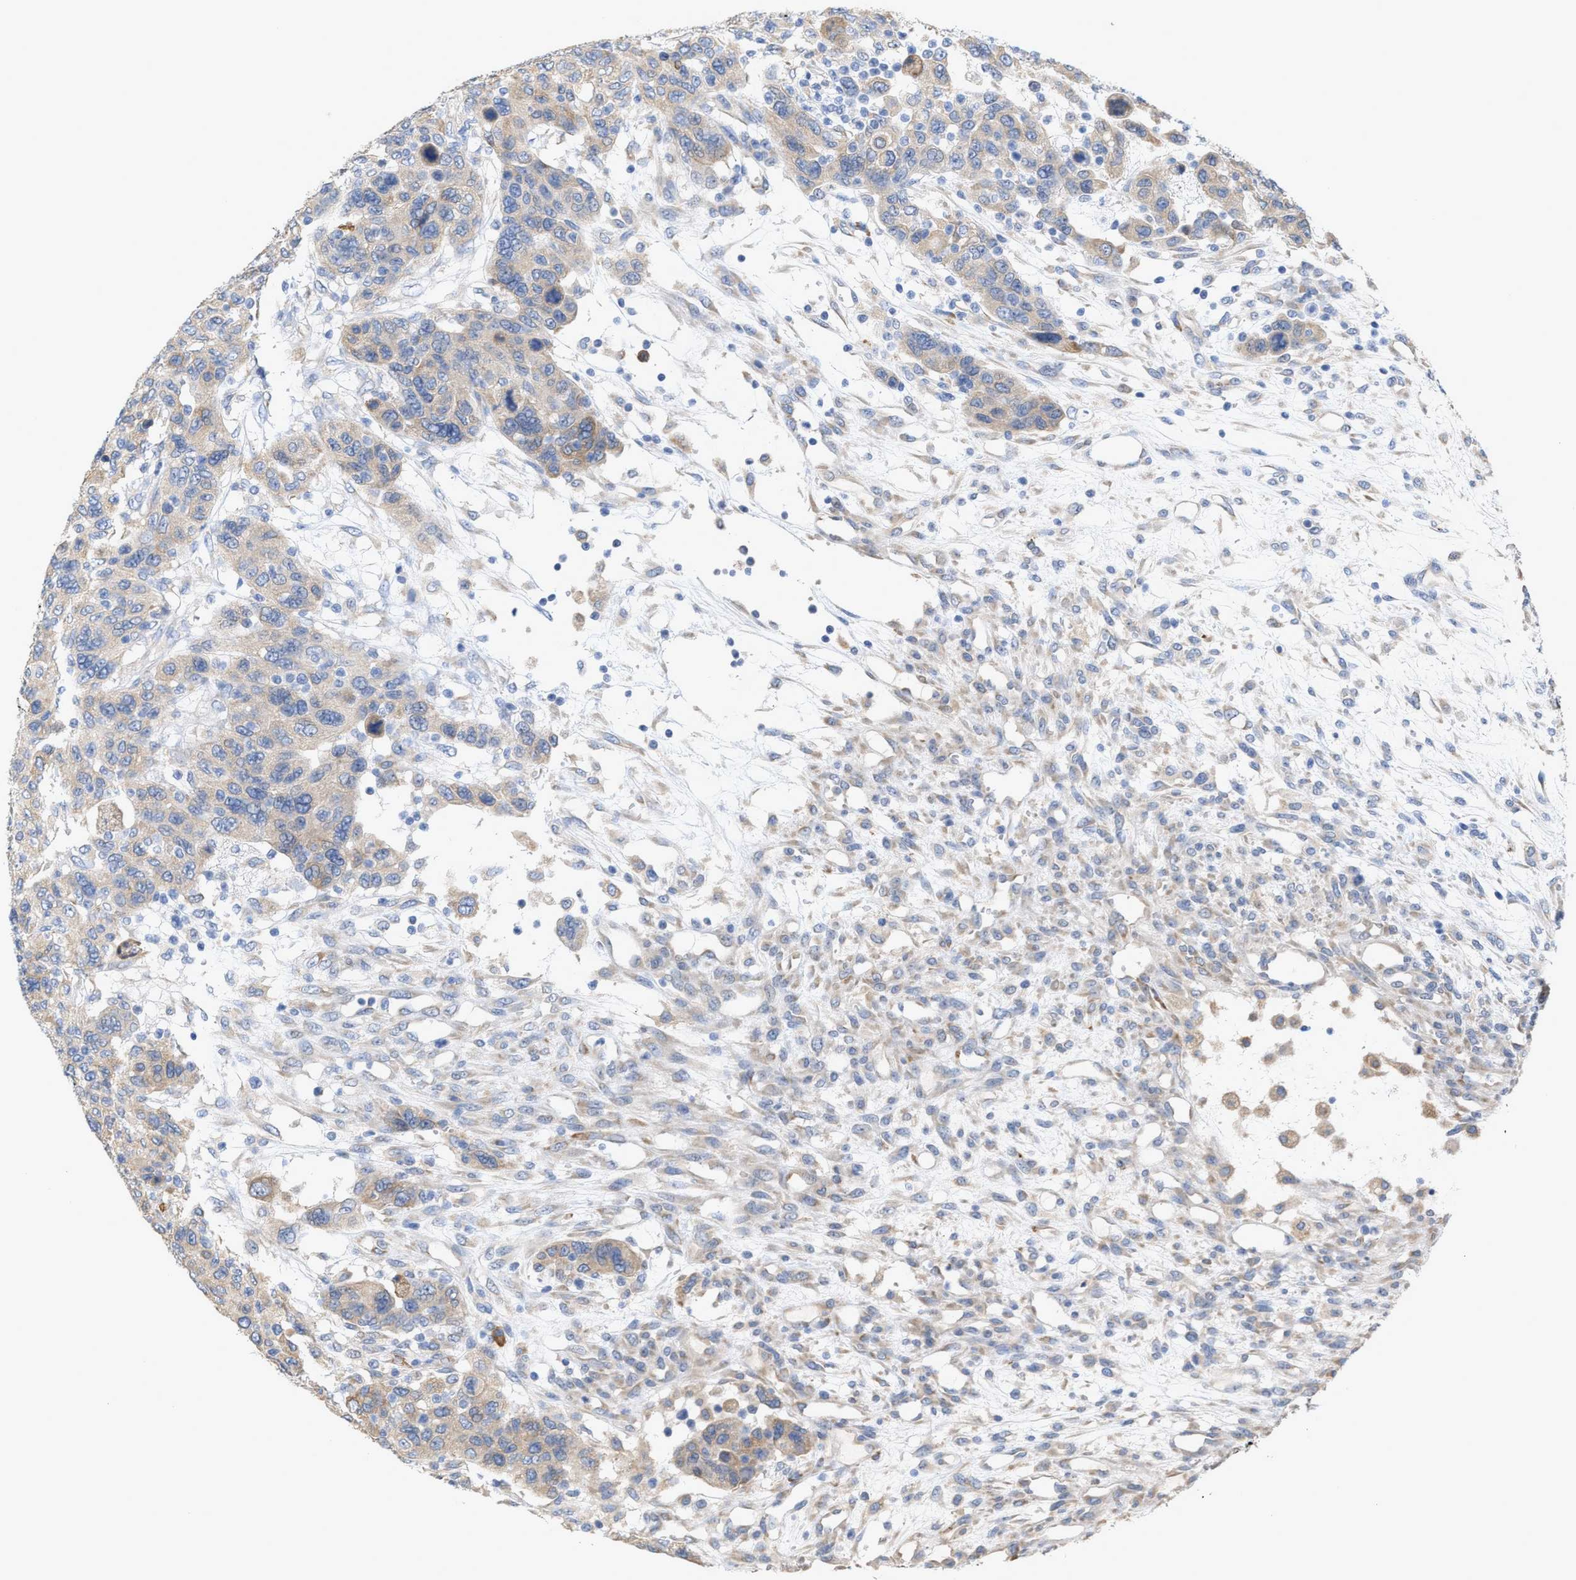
{"staining": {"intensity": "weak", "quantity": "<25%", "location": "cytoplasmic/membranous"}, "tissue": "breast cancer", "cell_type": "Tumor cells", "image_type": "cancer", "snomed": [{"axis": "morphology", "description": "Duct carcinoma"}, {"axis": "topography", "description": "Breast"}], "caption": "Immunohistochemical staining of human breast cancer (intraductal carcinoma) reveals no significant positivity in tumor cells. The staining was performed using DAB (3,3'-diaminobenzidine) to visualize the protein expression in brown, while the nuclei were stained in blue with hematoxylin (Magnification: 20x).", "gene": "RYR2", "patient": {"sex": "female", "age": 37}}